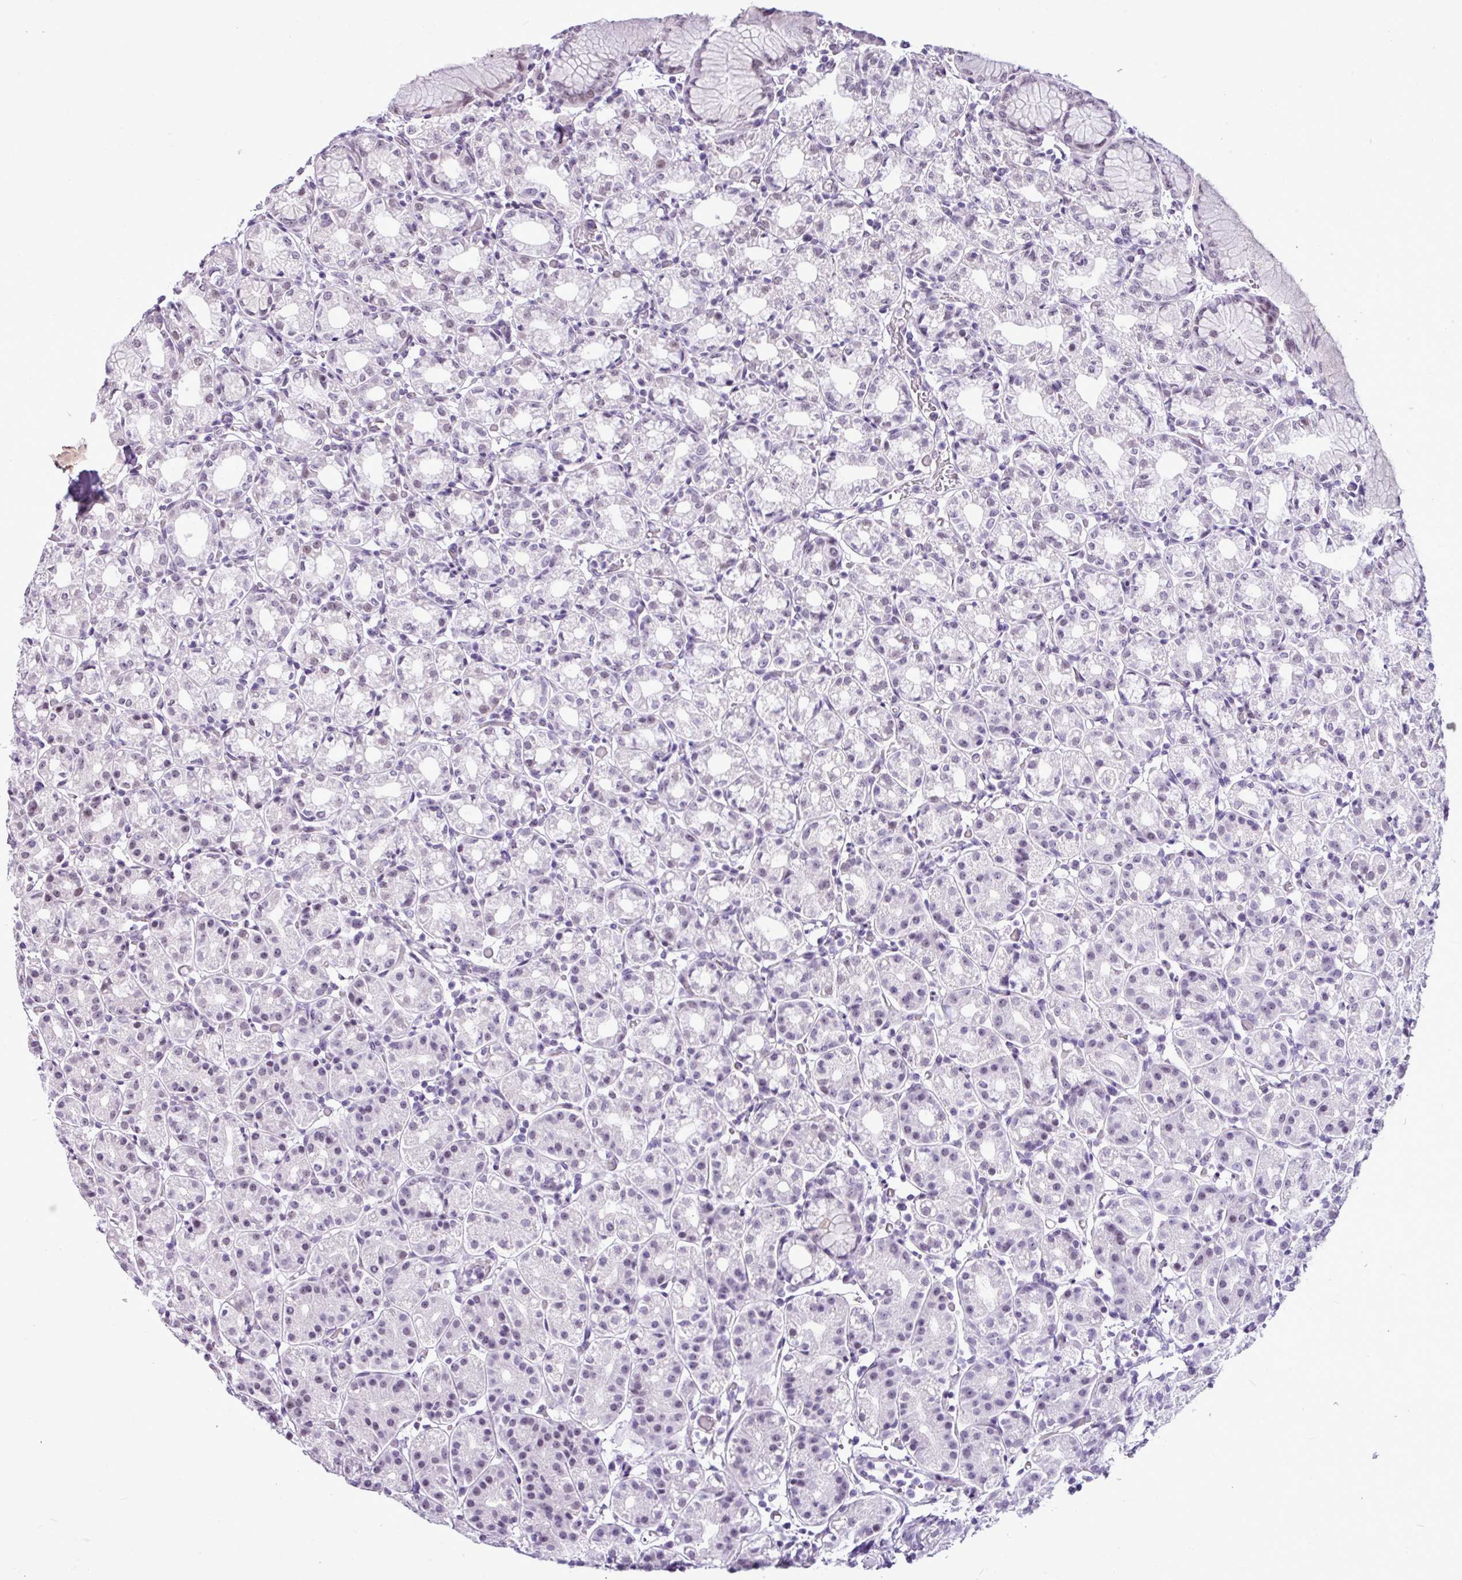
{"staining": {"intensity": "moderate", "quantity": "<25%", "location": "nuclear"}, "tissue": "stomach", "cell_type": "Glandular cells", "image_type": "normal", "snomed": [{"axis": "morphology", "description": "Normal tissue, NOS"}, {"axis": "topography", "description": "Stomach"}], "caption": "Immunohistochemistry (IHC) photomicrograph of normal stomach stained for a protein (brown), which exhibits low levels of moderate nuclear positivity in approximately <25% of glandular cells.", "gene": "UTP18", "patient": {"sex": "female", "age": 57}}